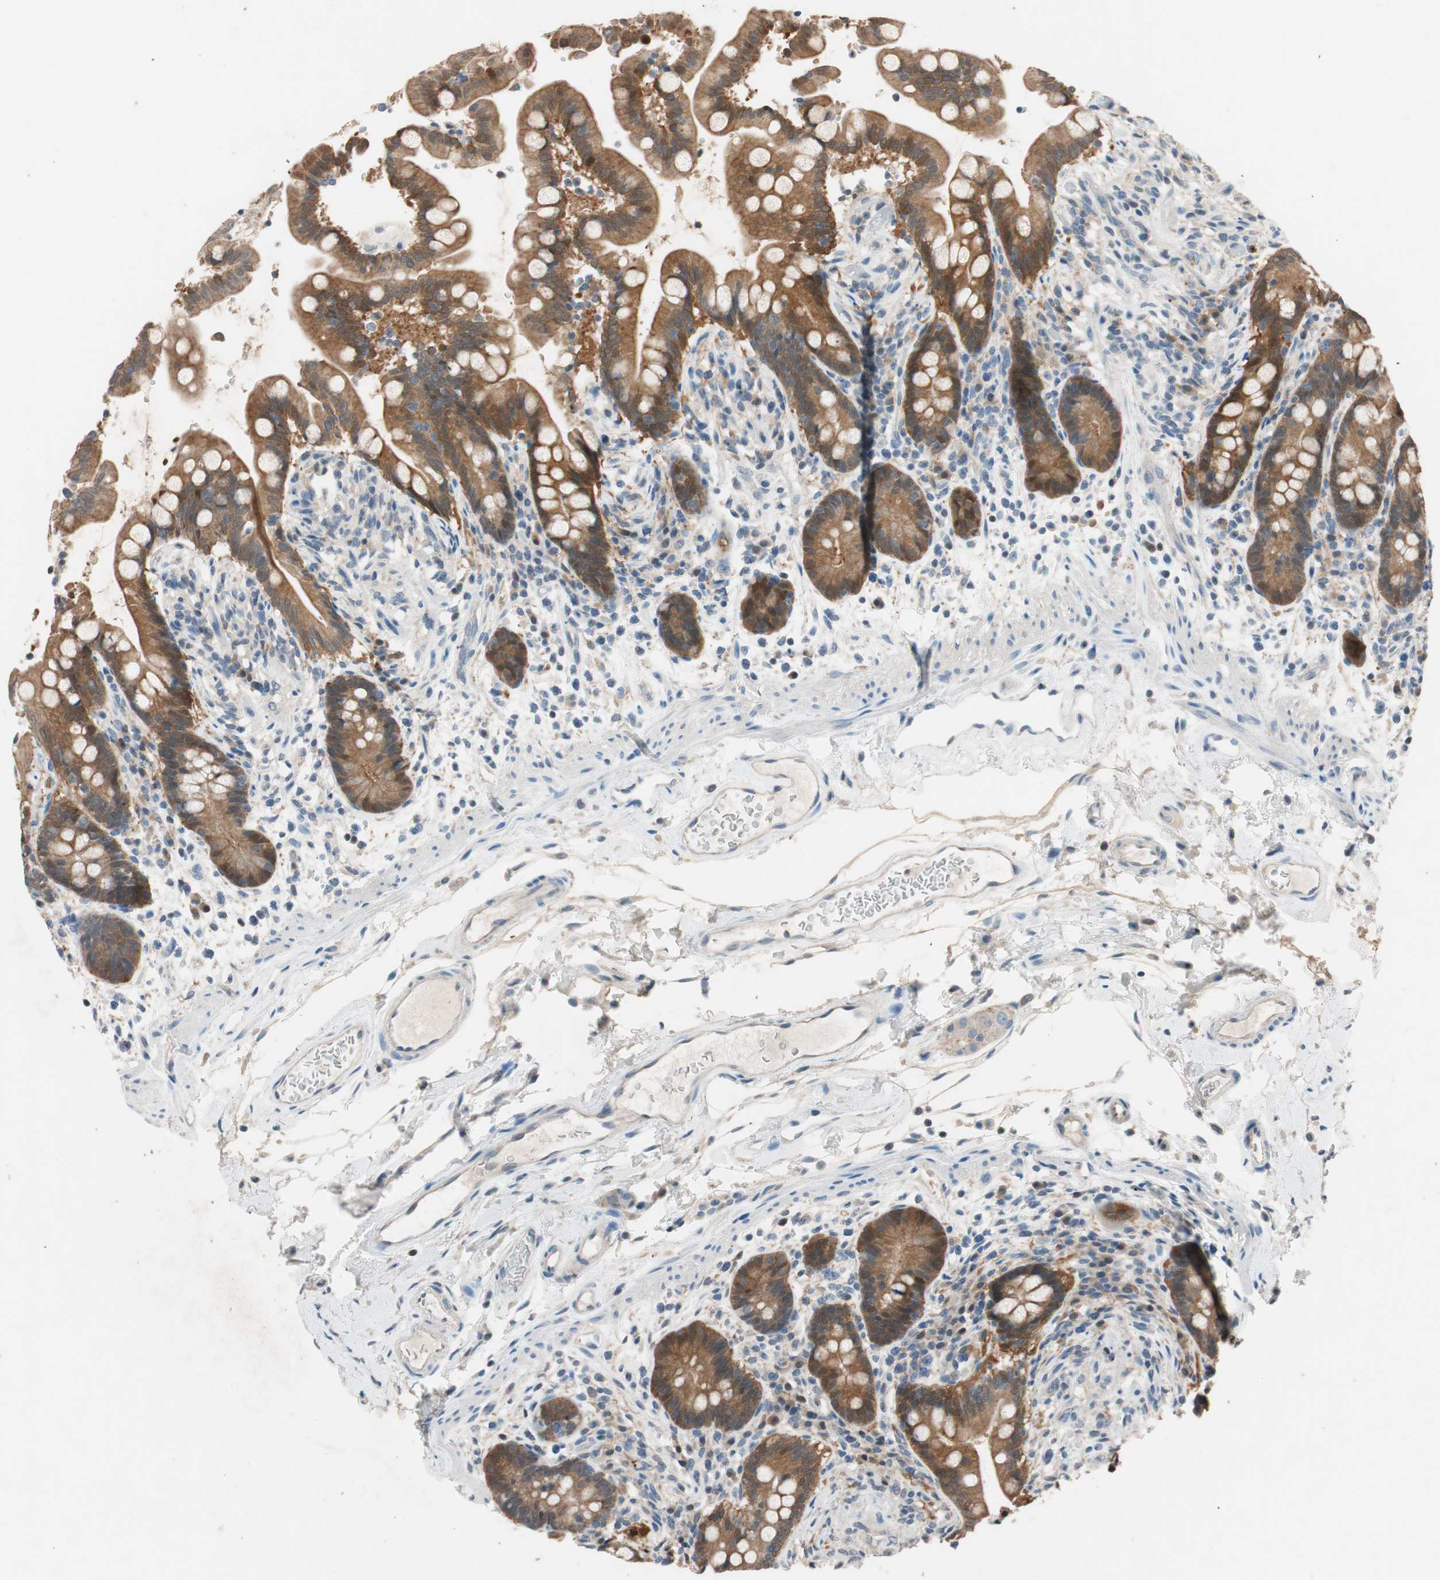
{"staining": {"intensity": "weak", "quantity": ">75%", "location": "cytoplasmic/membranous"}, "tissue": "colon", "cell_type": "Endothelial cells", "image_type": "normal", "snomed": [{"axis": "morphology", "description": "Normal tissue, NOS"}, {"axis": "topography", "description": "Colon"}], "caption": "This micrograph reveals IHC staining of normal human colon, with low weak cytoplasmic/membranous staining in about >75% of endothelial cells.", "gene": "SERPINB5", "patient": {"sex": "male", "age": 73}}